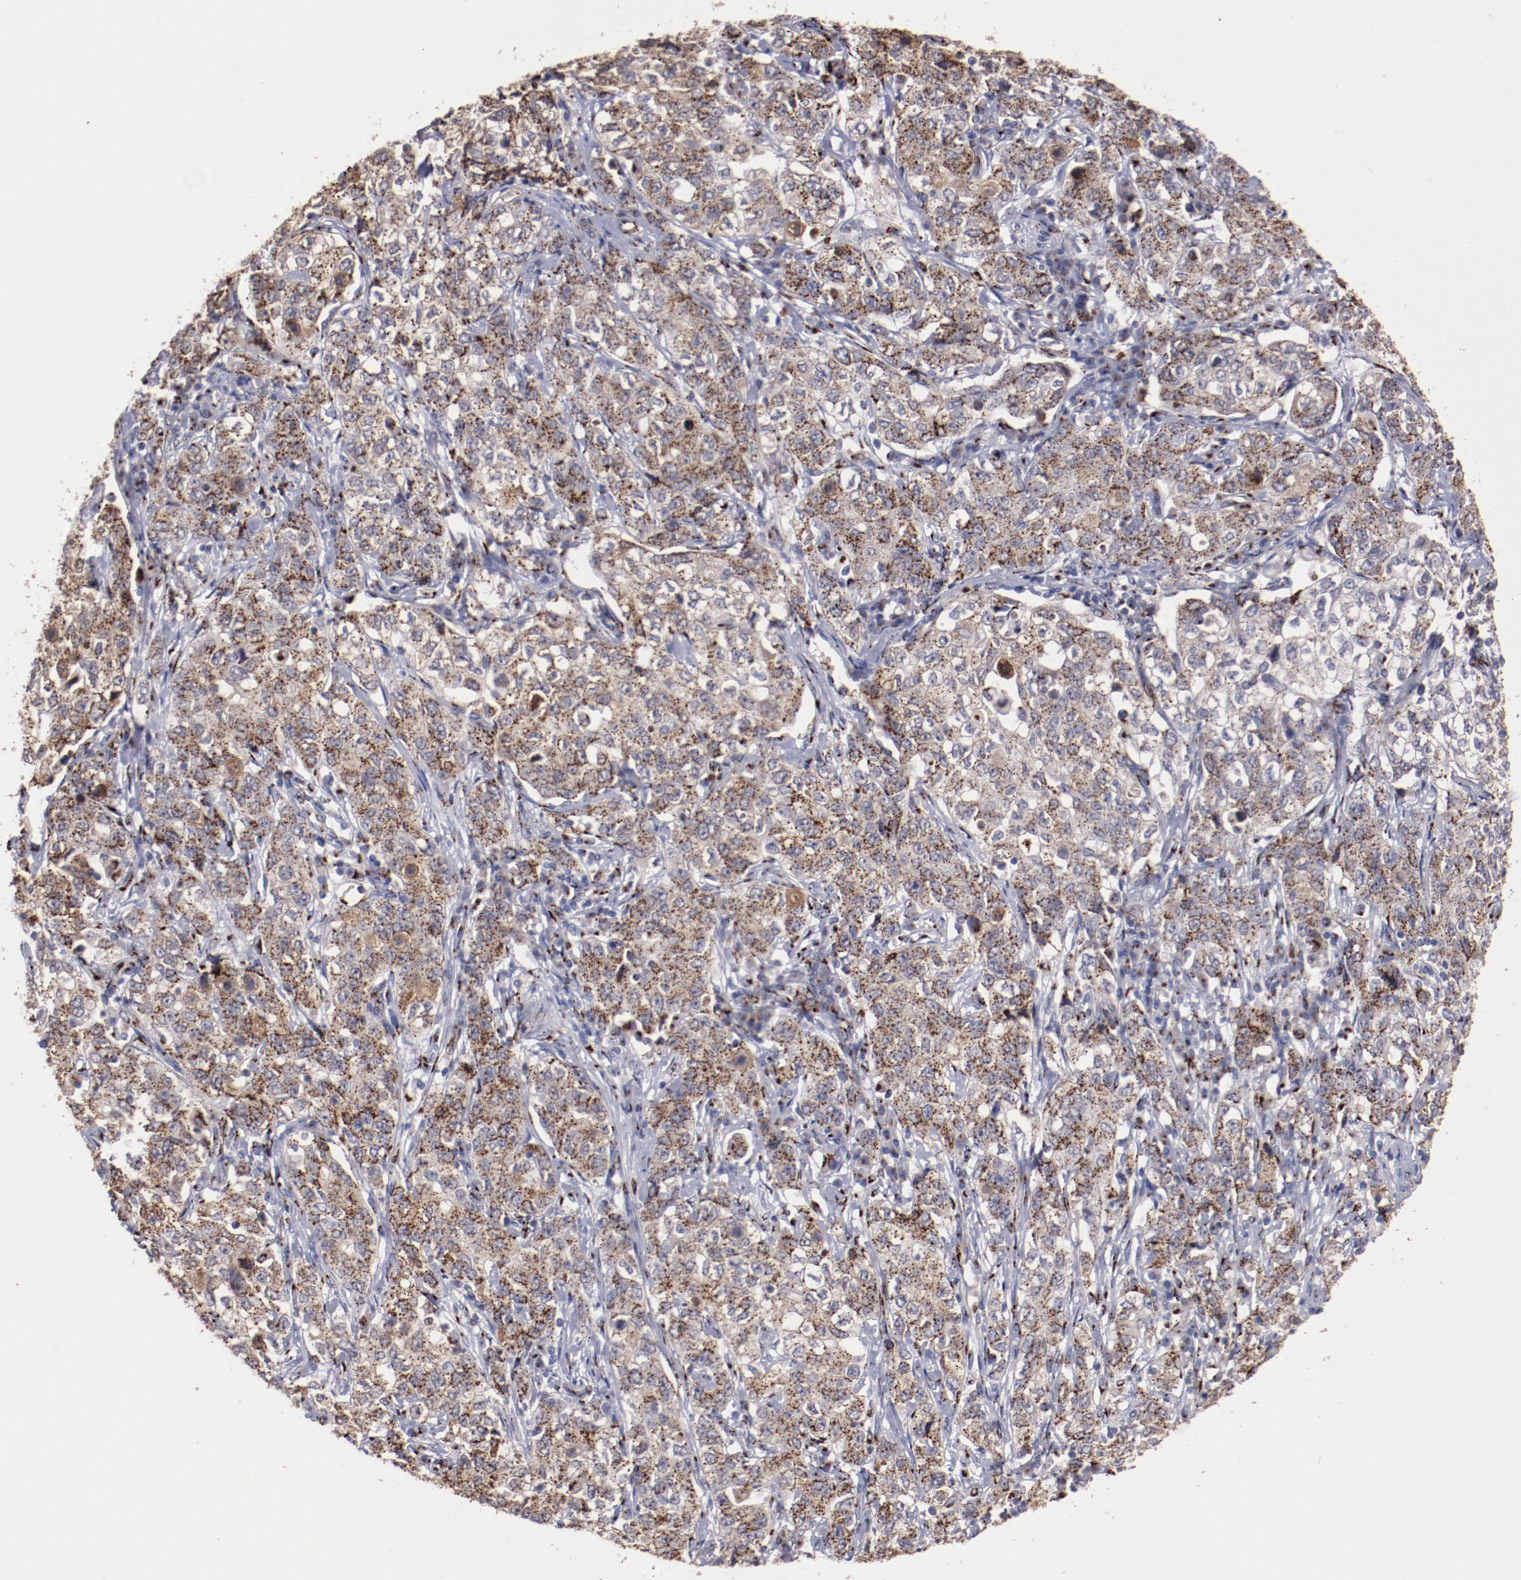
{"staining": {"intensity": "strong", "quantity": ">75%", "location": "cytoplasmic/membranous"}, "tissue": "stomach cancer", "cell_type": "Tumor cells", "image_type": "cancer", "snomed": [{"axis": "morphology", "description": "Adenocarcinoma, NOS"}, {"axis": "topography", "description": "Stomach"}], "caption": "Human adenocarcinoma (stomach) stained for a protein (brown) exhibits strong cytoplasmic/membranous positive expression in approximately >75% of tumor cells.", "gene": "GOLIM4", "patient": {"sex": "male", "age": 48}}